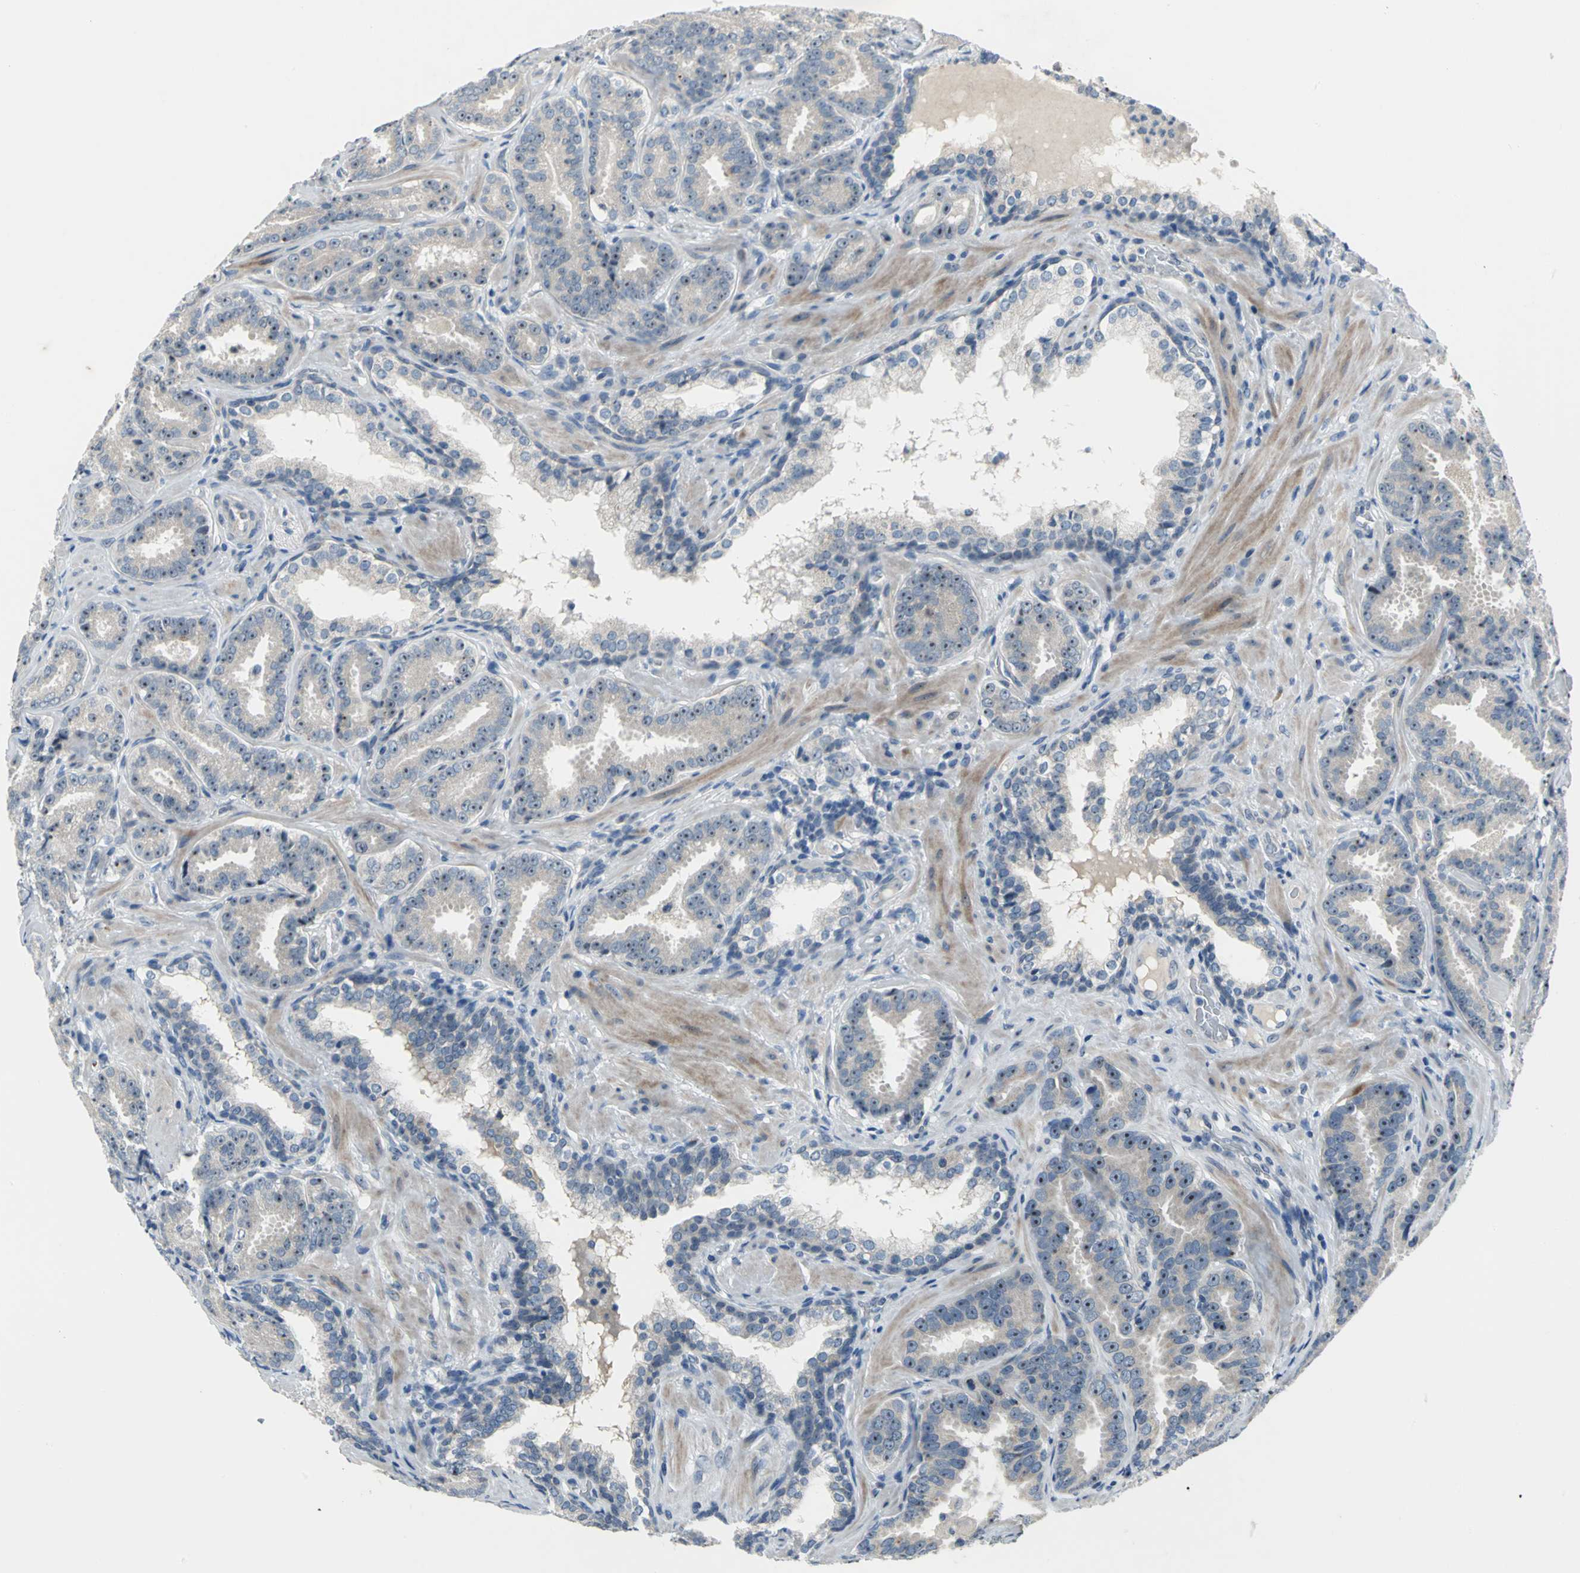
{"staining": {"intensity": "strong", "quantity": ">75%", "location": "nuclear"}, "tissue": "prostate cancer", "cell_type": "Tumor cells", "image_type": "cancer", "snomed": [{"axis": "morphology", "description": "Adenocarcinoma, Low grade"}, {"axis": "topography", "description": "Prostate"}], "caption": "Tumor cells show strong nuclear staining in about >75% of cells in prostate cancer. (Brightfield microscopy of DAB IHC at high magnification).", "gene": "MYBBP1A", "patient": {"sex": "male", "age": 59}}